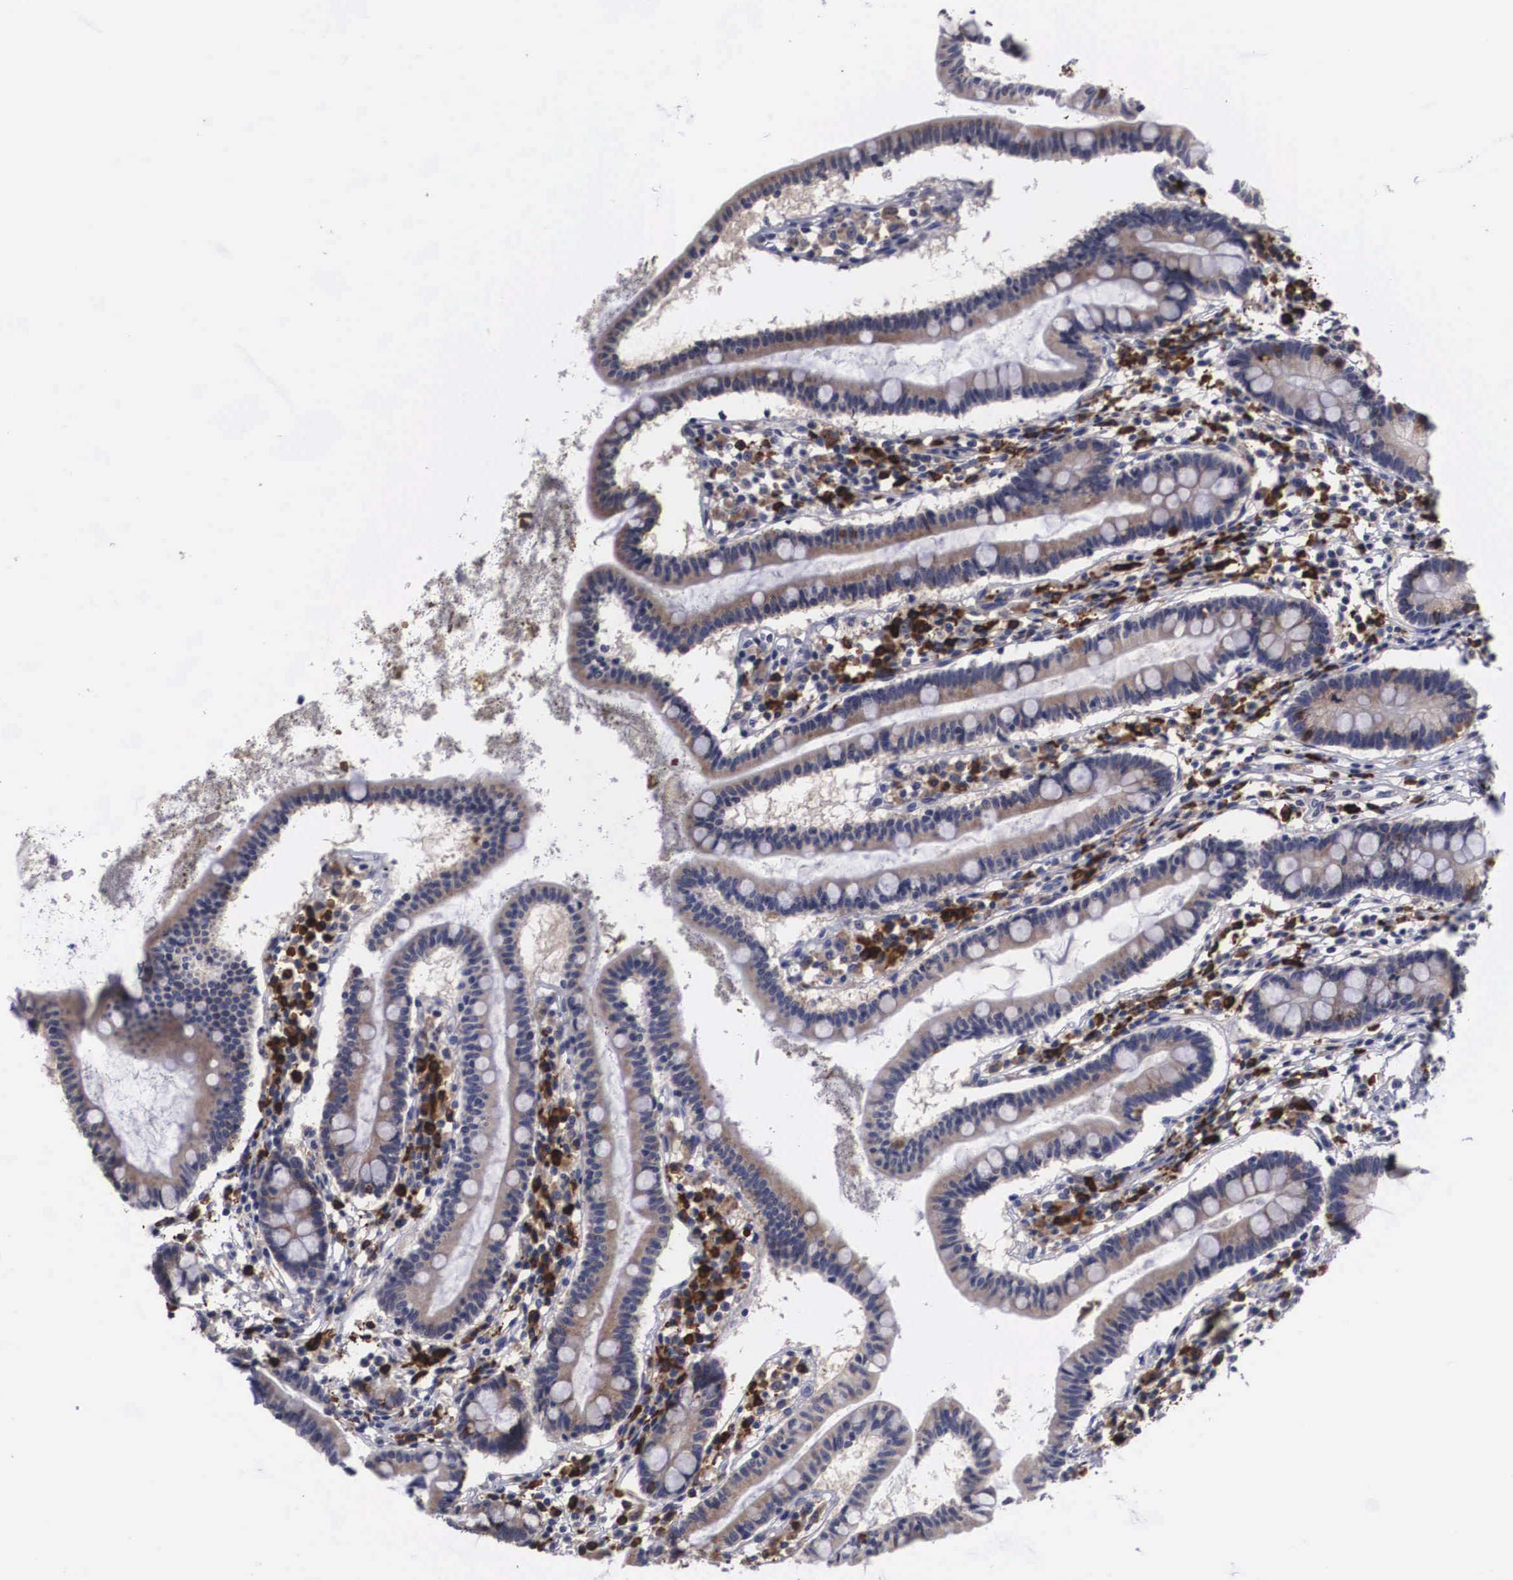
{"staining": {"intensity": "weak", "quantity": ">75%", "location": "cytoplasmic/membranous"}, "tissue": "small intestine", "cell_type": "Glandular cells", "image_type": "normal", "snomed": [{"axis": "morphology", "description": "Normal tissue, NOS"}, {"axis": "topography", "description": "Small intestine"}], "caption": "Immunohistochemistry (IHC) image of normal small intestine: human small intestine stained using immunohistochemistry displays low levels of weak protein expression localized specifically in the cytoplasmic/membranous of glandular cells, appearing as a cytoplasmic/membranous brown color.", "gene": "CRELD2", "patient": {"sex": "female", "age": 37}}